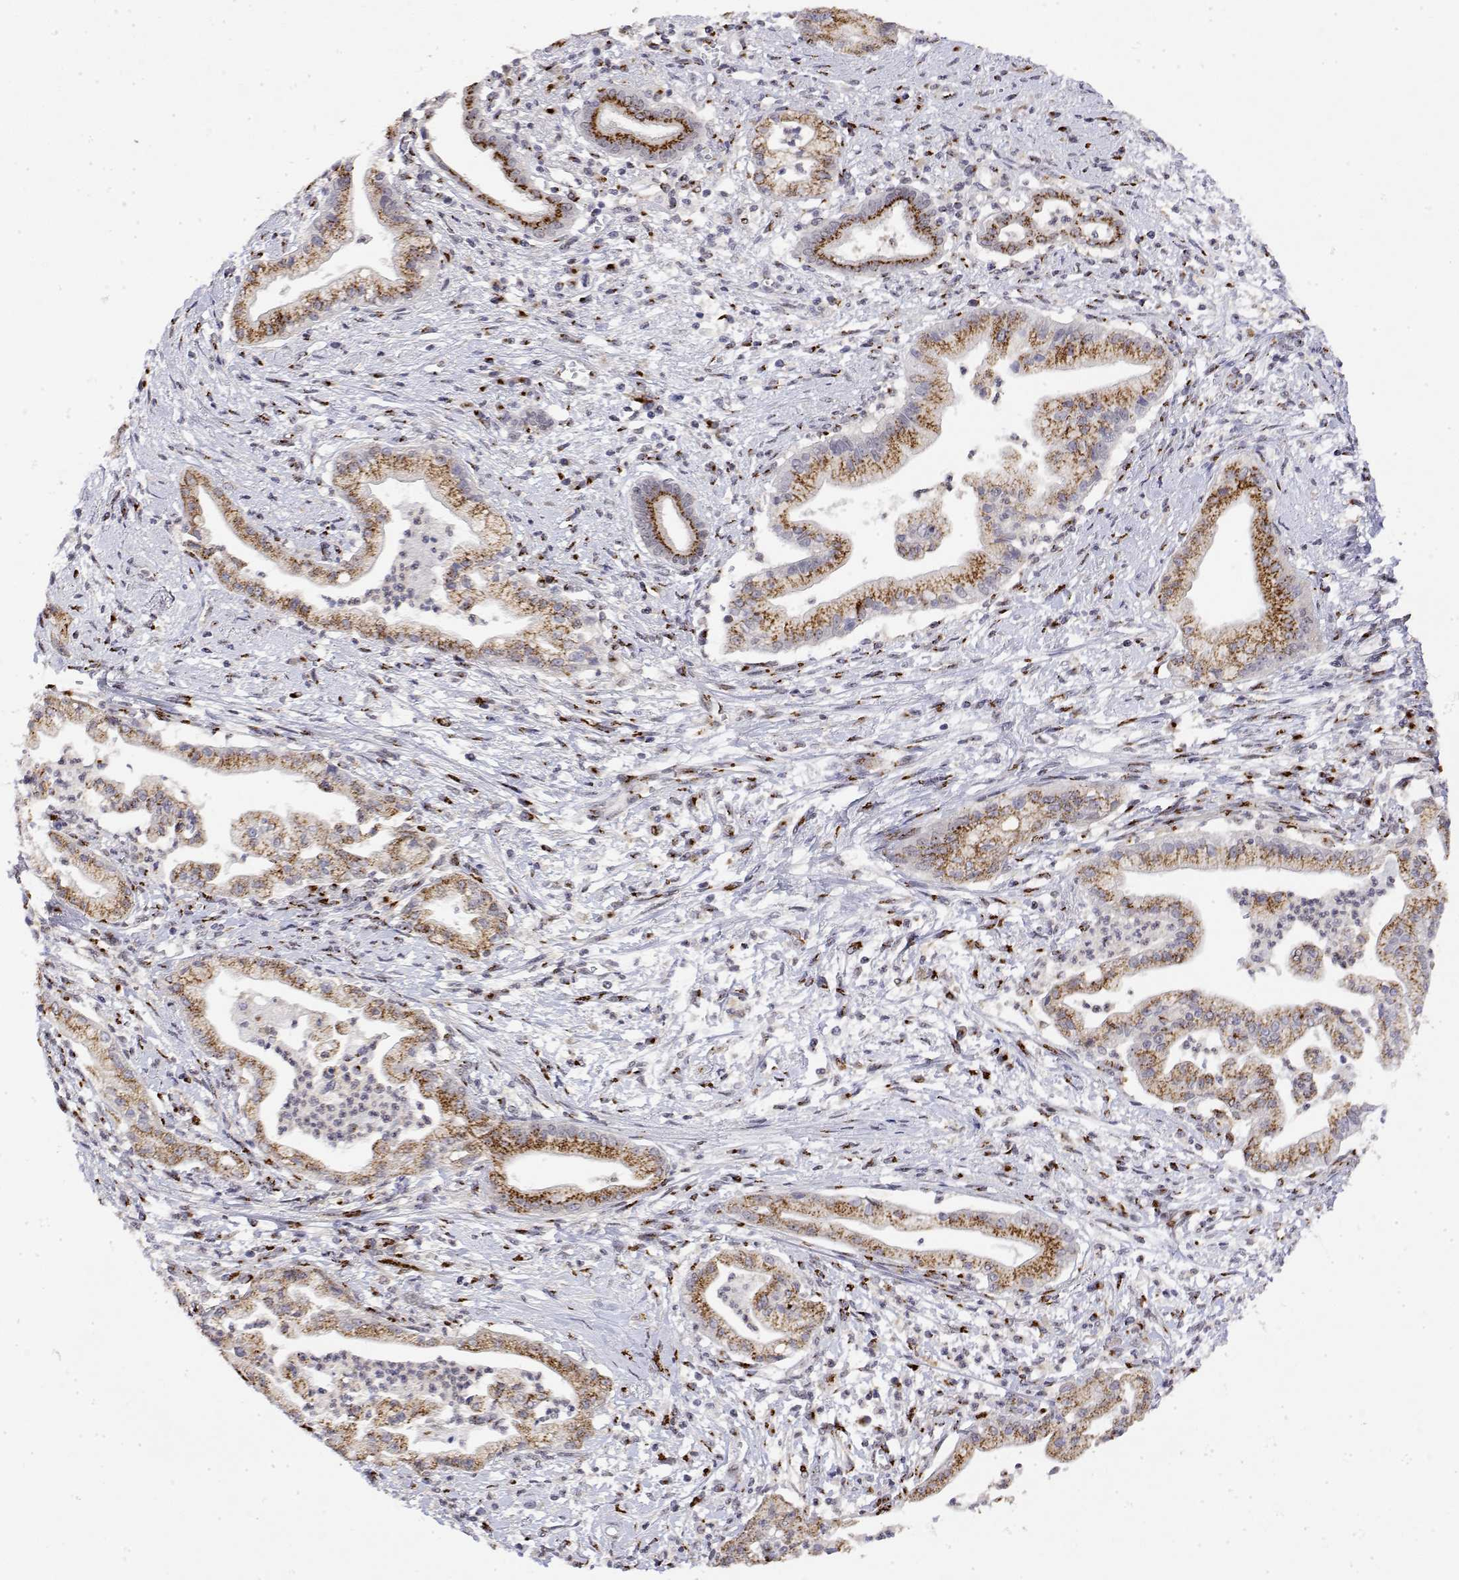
{"staining": {"intensity": "strong", "quantity": ">75%", "location": "cytoplasmic/membranous"}, "tissue": "pancreatic cancer", "cell_type": "Tumor cells", "image_type": "cancer", "snomed": [{"axis": "morphology", "description": "Normal tissue, NOS"}, {"axis": "morphology", "description": "Adenocarcinoma, NOS"}, {"axis": "topography", "description": "Lymph node"}, {"axis": "topography", "description": "Pancreas"}], "caption": "Adenocarcinoma (pancreatic) stained with a protein marker exhibits strong staining in tumor cells.", "gene": "YIPF3", "patient": {"sex": "female", "age": 58}}